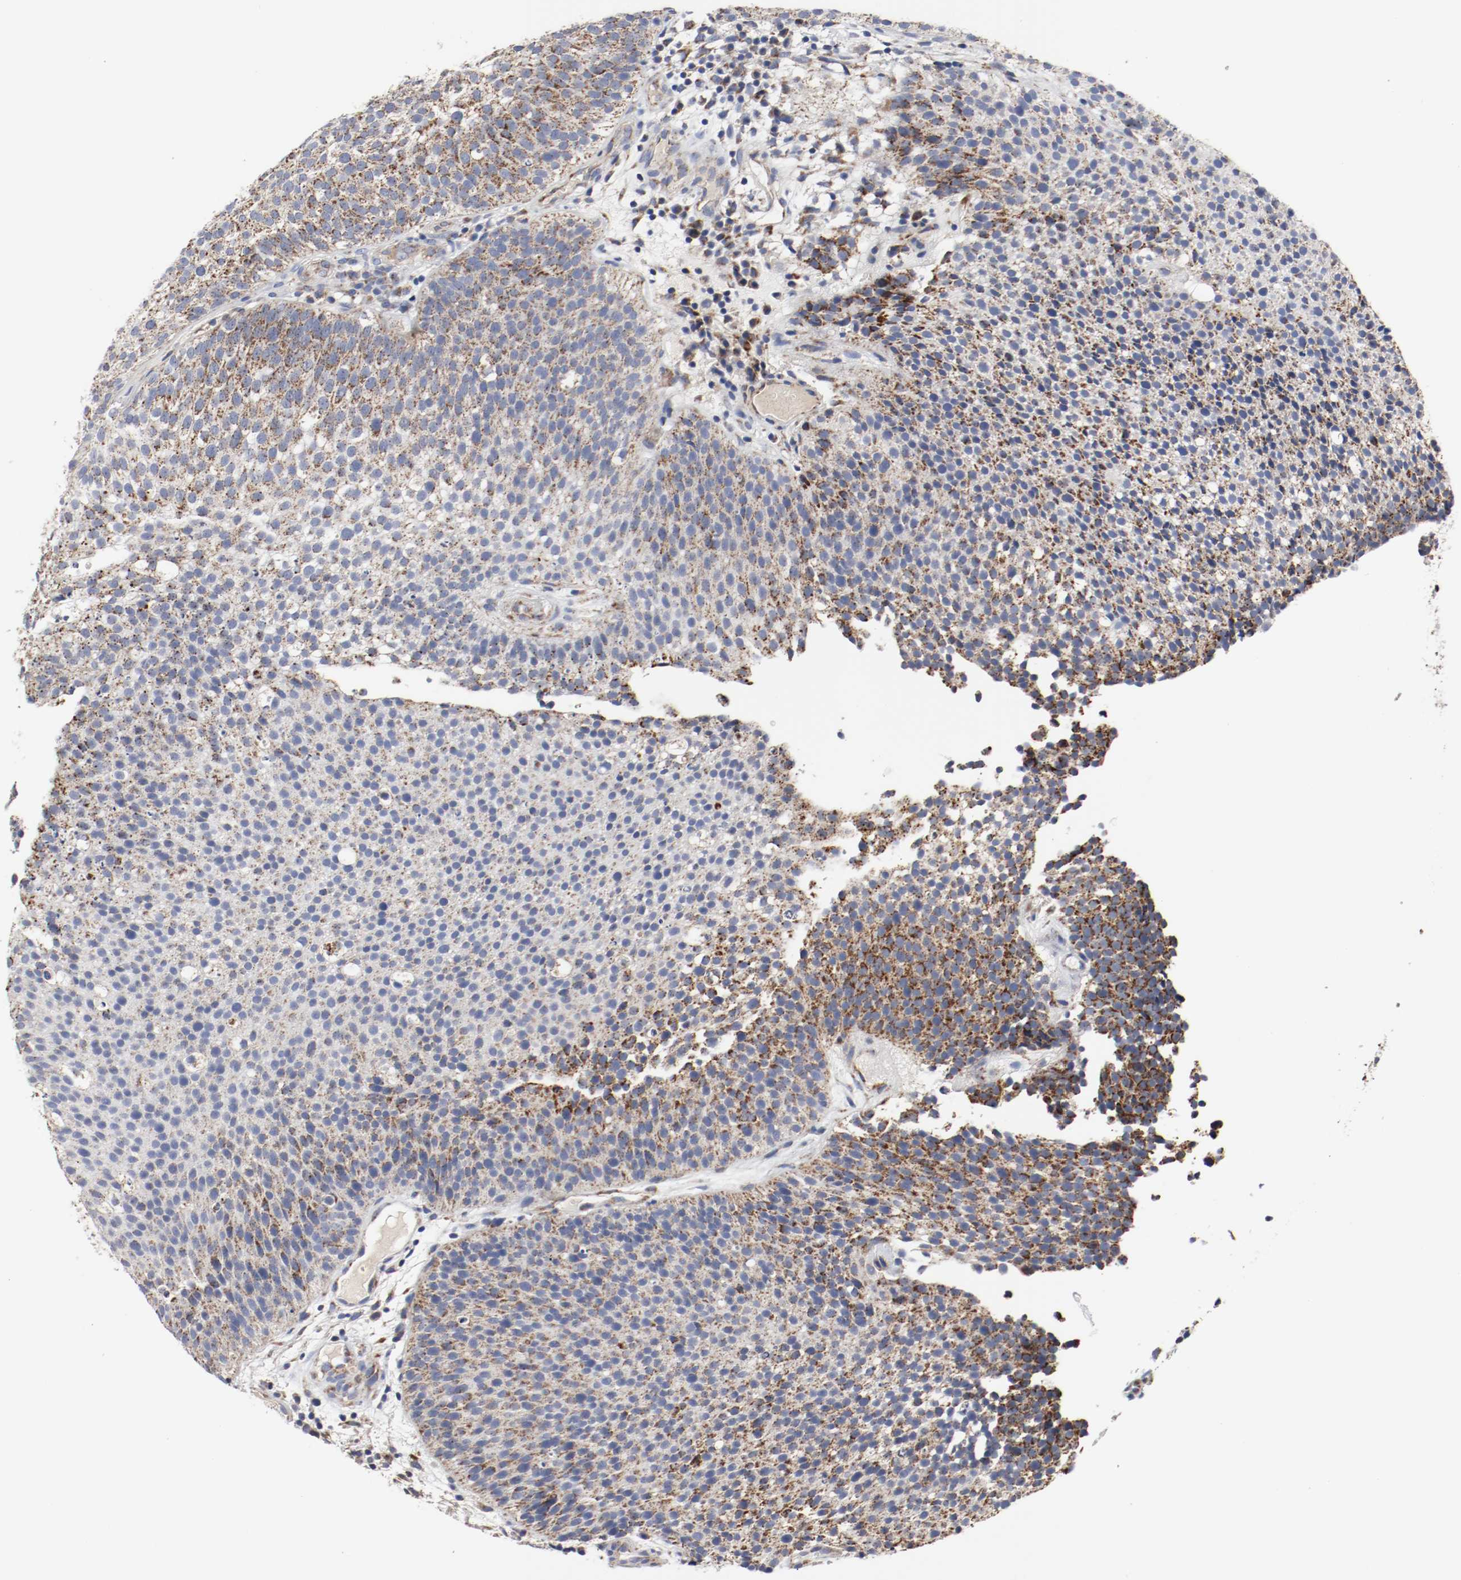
{"staining": {"intensity": "strong", "quantity": "25%-75%", "location": "cytoplasmic/membranous"}, "tissue": "urothelial cancer", "cell_type": "Tumor cells", "image_type": "cancer", "snomed": [{"axis": "morphology", "description": "Urothelial carcinoma, Low grade"}, {"axis": "topography", "description": "Urinary bladder"}], "caption": "A brown stain labels strong cytoplasmic/membranous expression of a protein in human urothelial cancer tumor cells.", "gene": "AFG3L2", "patient": {"sex": "male", "age": 85}}